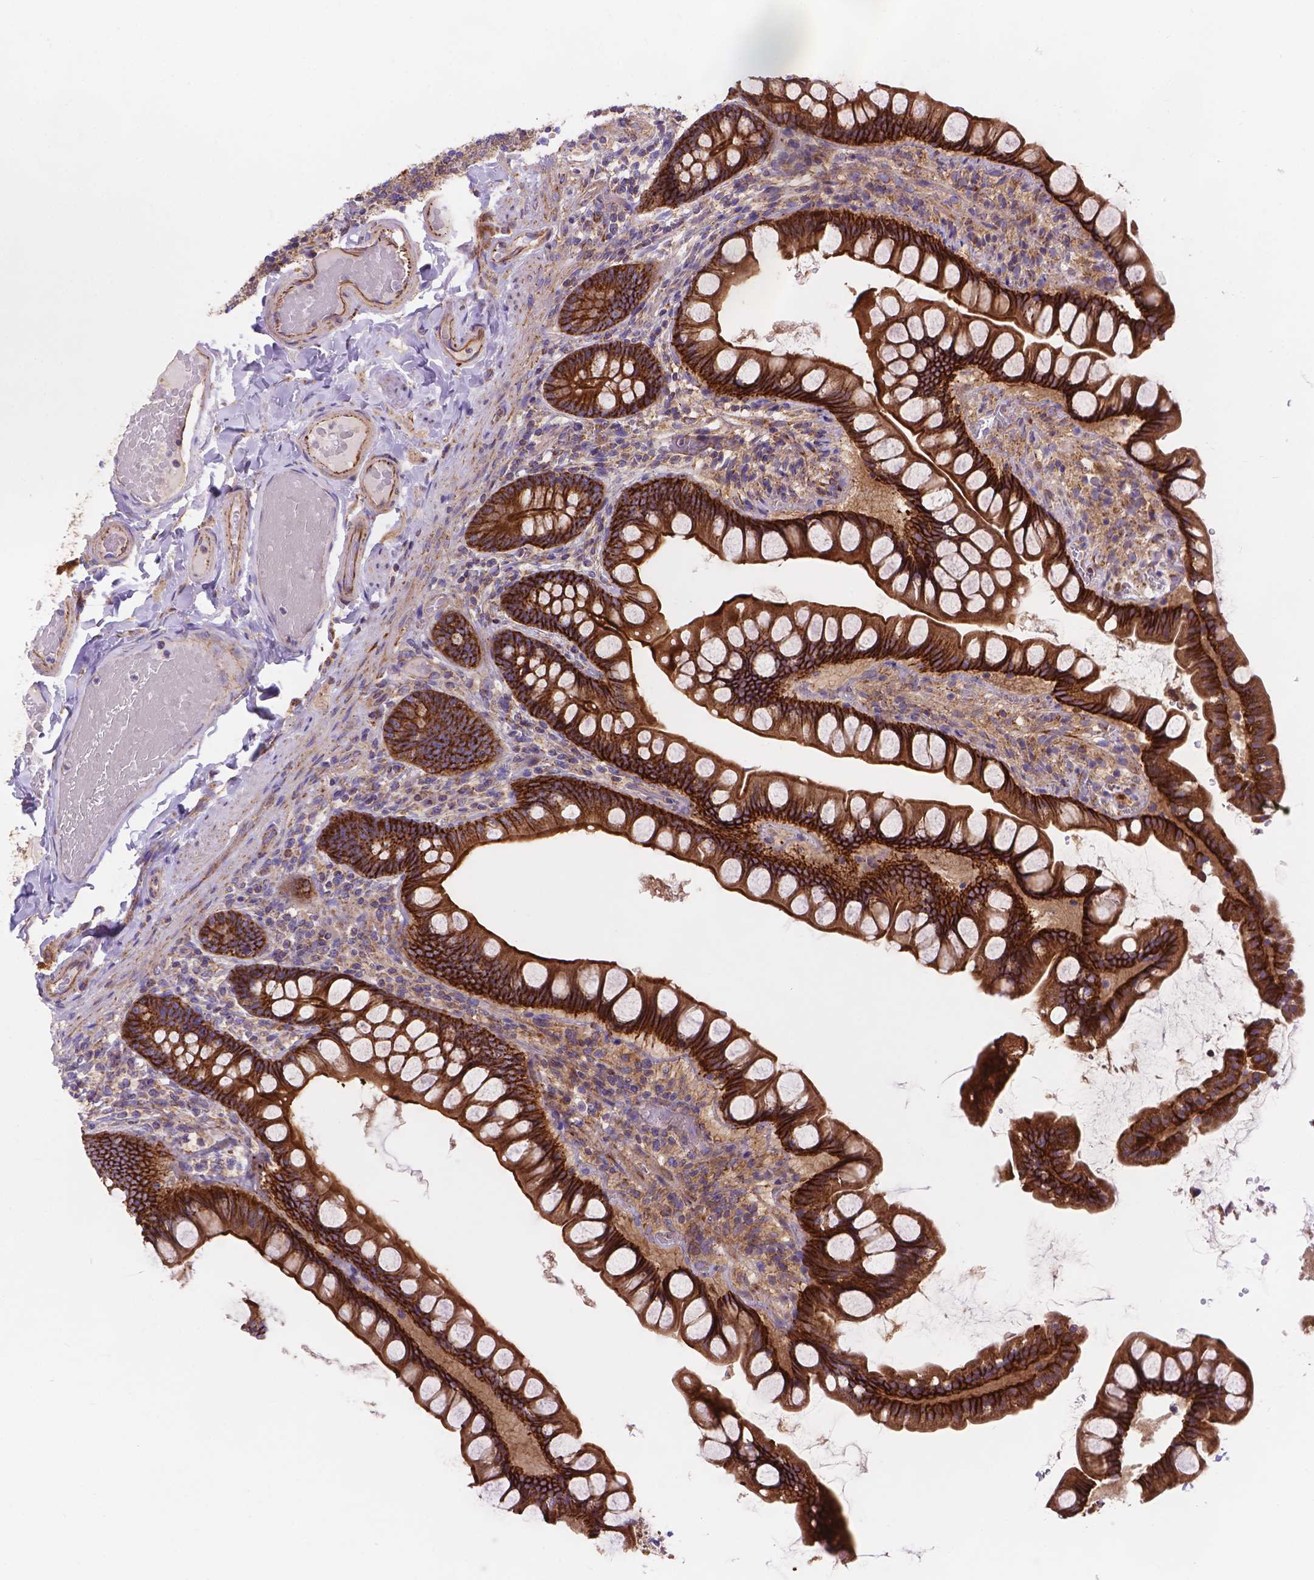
{"staining": {"intensity": "strong", "quantity": ">75%", "location": "cytoplasmic/membranous"}, "tissue": "small intestine", "cell_type": "Glandular cells", "image_type": "normal", "snomed": [{"axis": "morphology", "description": "Normal tissue, NOS"}, {"axis": "topography", "description": "Small intestine"}], "caption": "Protein analysis of normal small intestine demonstrates strong cytoplasmic/membranous expression in about >75% of glandular cells. The staining was performed using DAB (3,3'-diaminobenzidine) to visualize the protein expression in brown, while the nuclei were stained in blue with hematoxylin (Magnification: 20x).", "gene": "AK3", "patient": {"sex": "male", "age": 70}}